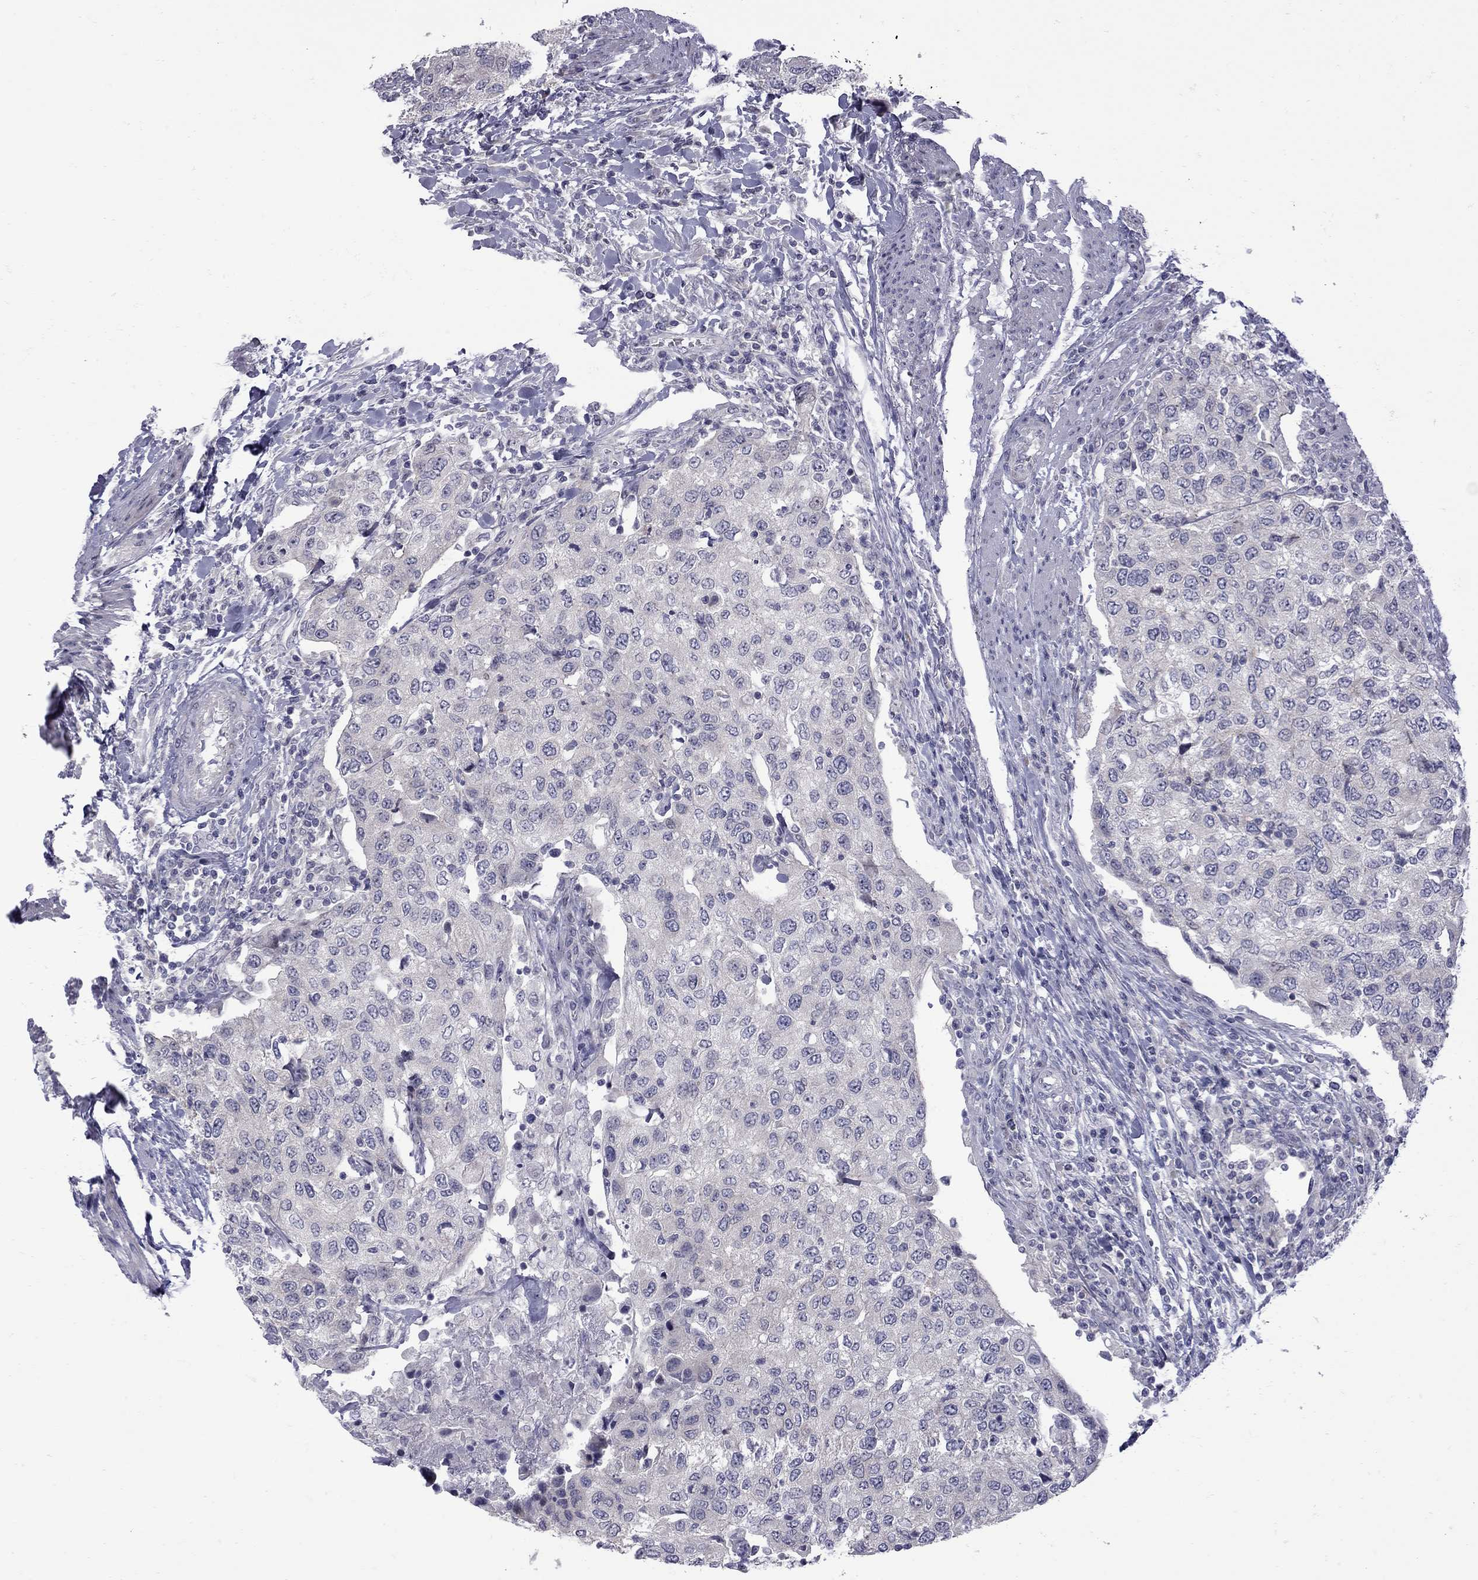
{"staining": {"intensity": "negative", "quantity": "none", "location": "none"}, "tissue": "urothelial cancer", "cell_type": "Tumor cells", "image_type": "cancer", "snomed": [{"axis": "morphology", "description": "Urothelial carcinoma, High grade"}, {"axis": "topography", "description": "Urinary bladder"}], "caption": "Tumor cells are negative for protein expression in human urothelial carcinoma (high-grade).", "gene": "NRARP", "patient": {"sex": "female", "age": 78}}